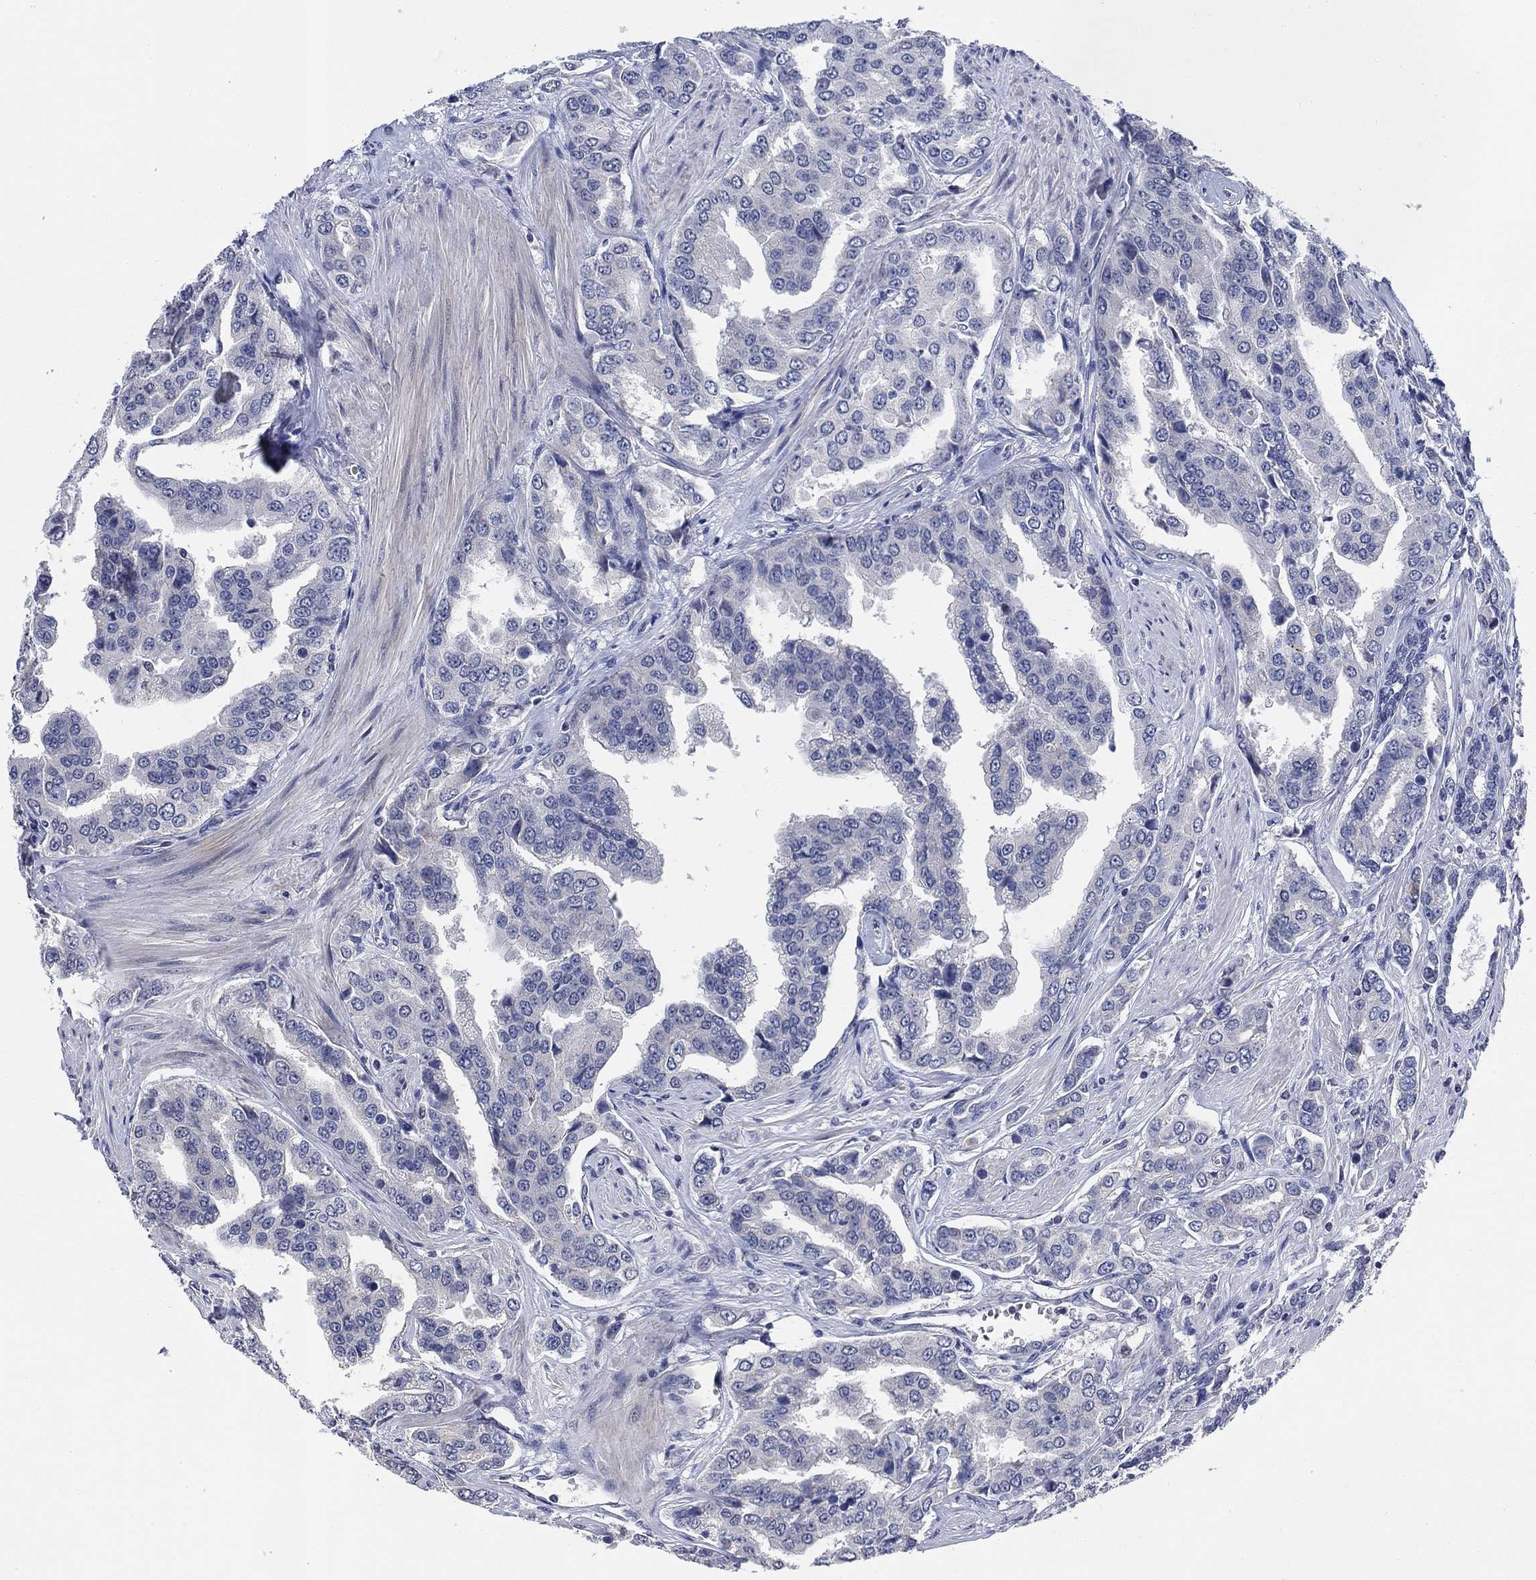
{"staining": {"intensity": "negative", "quantity": "none", "location": "none"}, "tissue": "prostate cancer", "cell_type": "Tumor cells", "image_type": "cancer", "snomed": [{"axis": "morphology", "description": "Adenocarcinoma, NOS"}, {"axis": "topography", "description": "Prostate and seminal vesicle, NOS"}, {"axis": "topography", "description": "Prostate"}], "caption": "An image of human adenocarcinoma (prostate) is negative for staining in tumor cells.", "gene": "DAZL", "patient": {"sex": "male", "age": 69}}